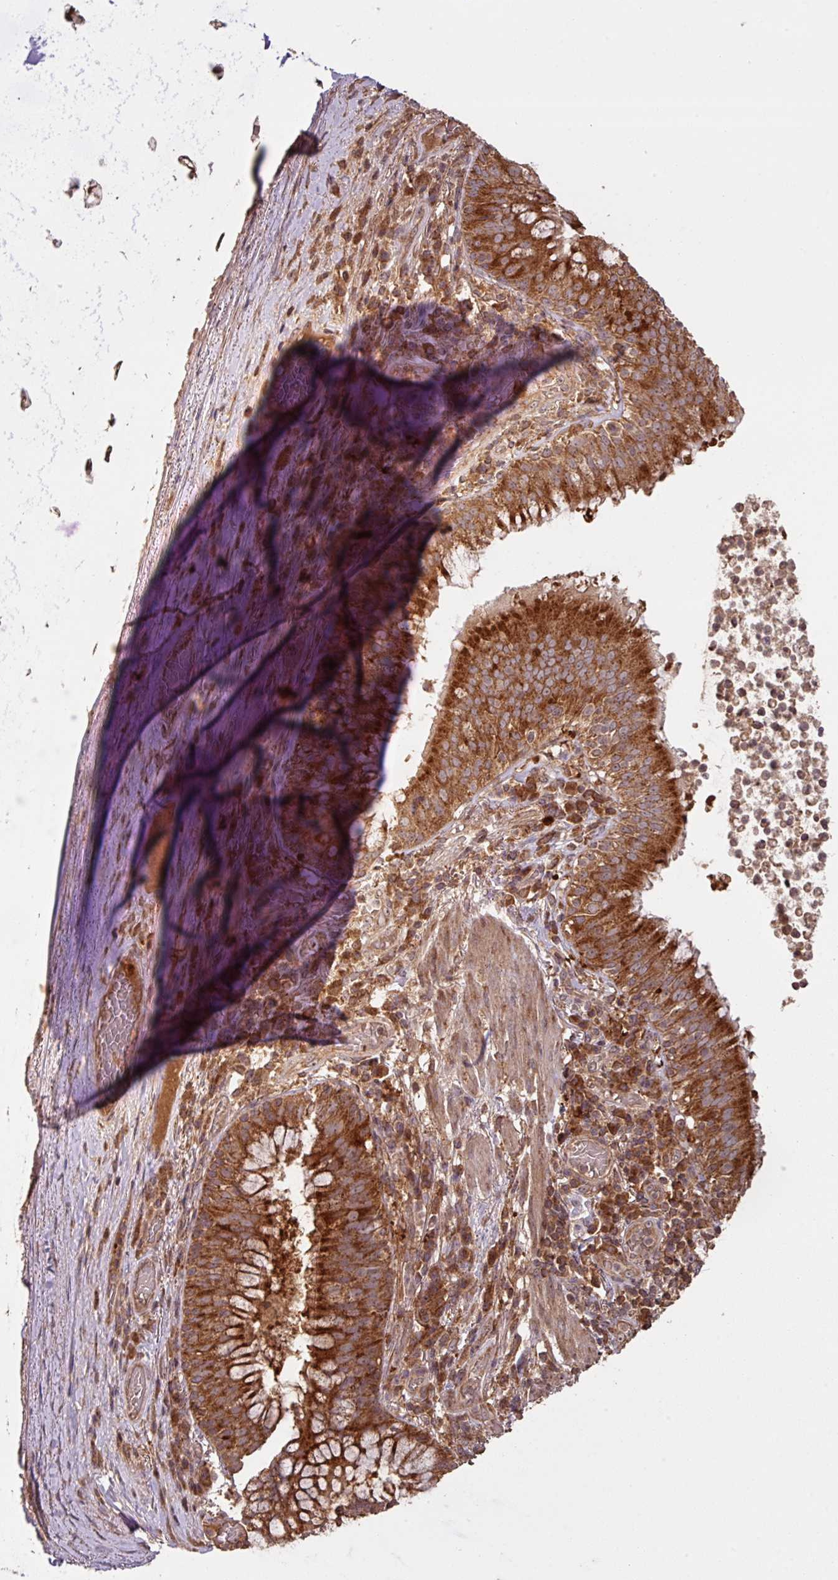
{"staining": {"intensity": "strong", "quantity": ">75%", "location": "cytoplasmic/membranous"}, "tissue": "bronchus", "cell_type": "Respiratory epithelial cells", "image_type": "normal", "snomed": [{"axis": "morphology", "description": "Normal tissue, NOS"}, {"axis": "topography", "description": "Cartilage tissue"}, {"axis": "topography", "description": "Bronchus"}], "caption": "DAB (3,3'-diaminobenzidine) immunohistochemical staining of normal human bronchus displays strong cytoplasmic/membranous protein positivity in approximately >75% of respiratory epithelial cells.", "gene": "MRRF", "patient": {"sex": "male", "age": 56}}